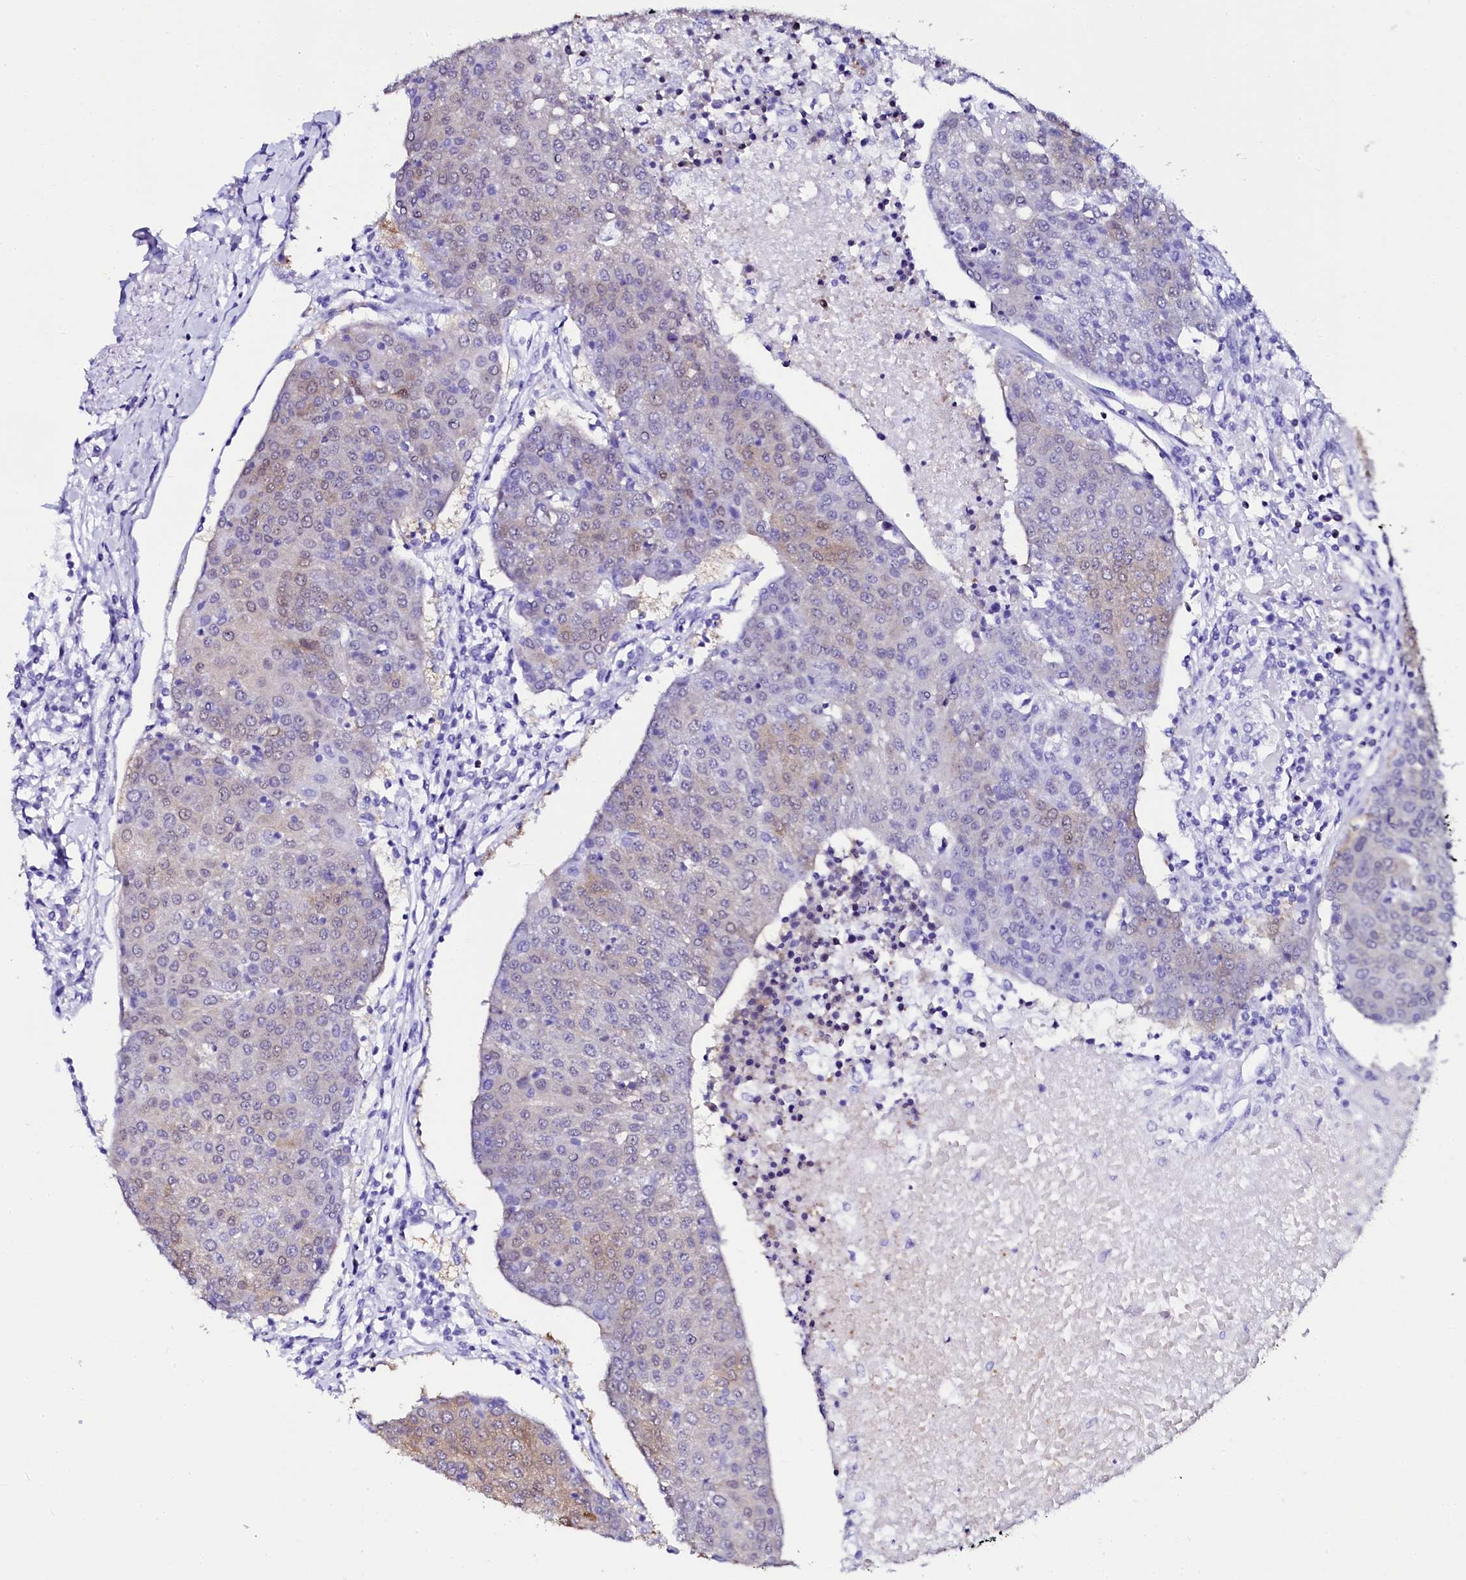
{"staining": {"intensity": "moderate", "quantity": "<25%", "location": "nuclear"}, "tissue": "urothelial cancer", "cell_type": "Tumor cells", "image_type": "cancer", "snomed": [{"axis": "morphology", "description": "Urothelial carcinoma, High grade"}, {"axis": "topography", "description": "Urinary bladder"}], "caption": "Immunohistochemical staining of human urothelial cancer reveals low levels of moderate nuclear protein positivity in approximately <25% of tumor cells.", "gene": "SORD", "patient": {"sex": "female", "age": 85}}